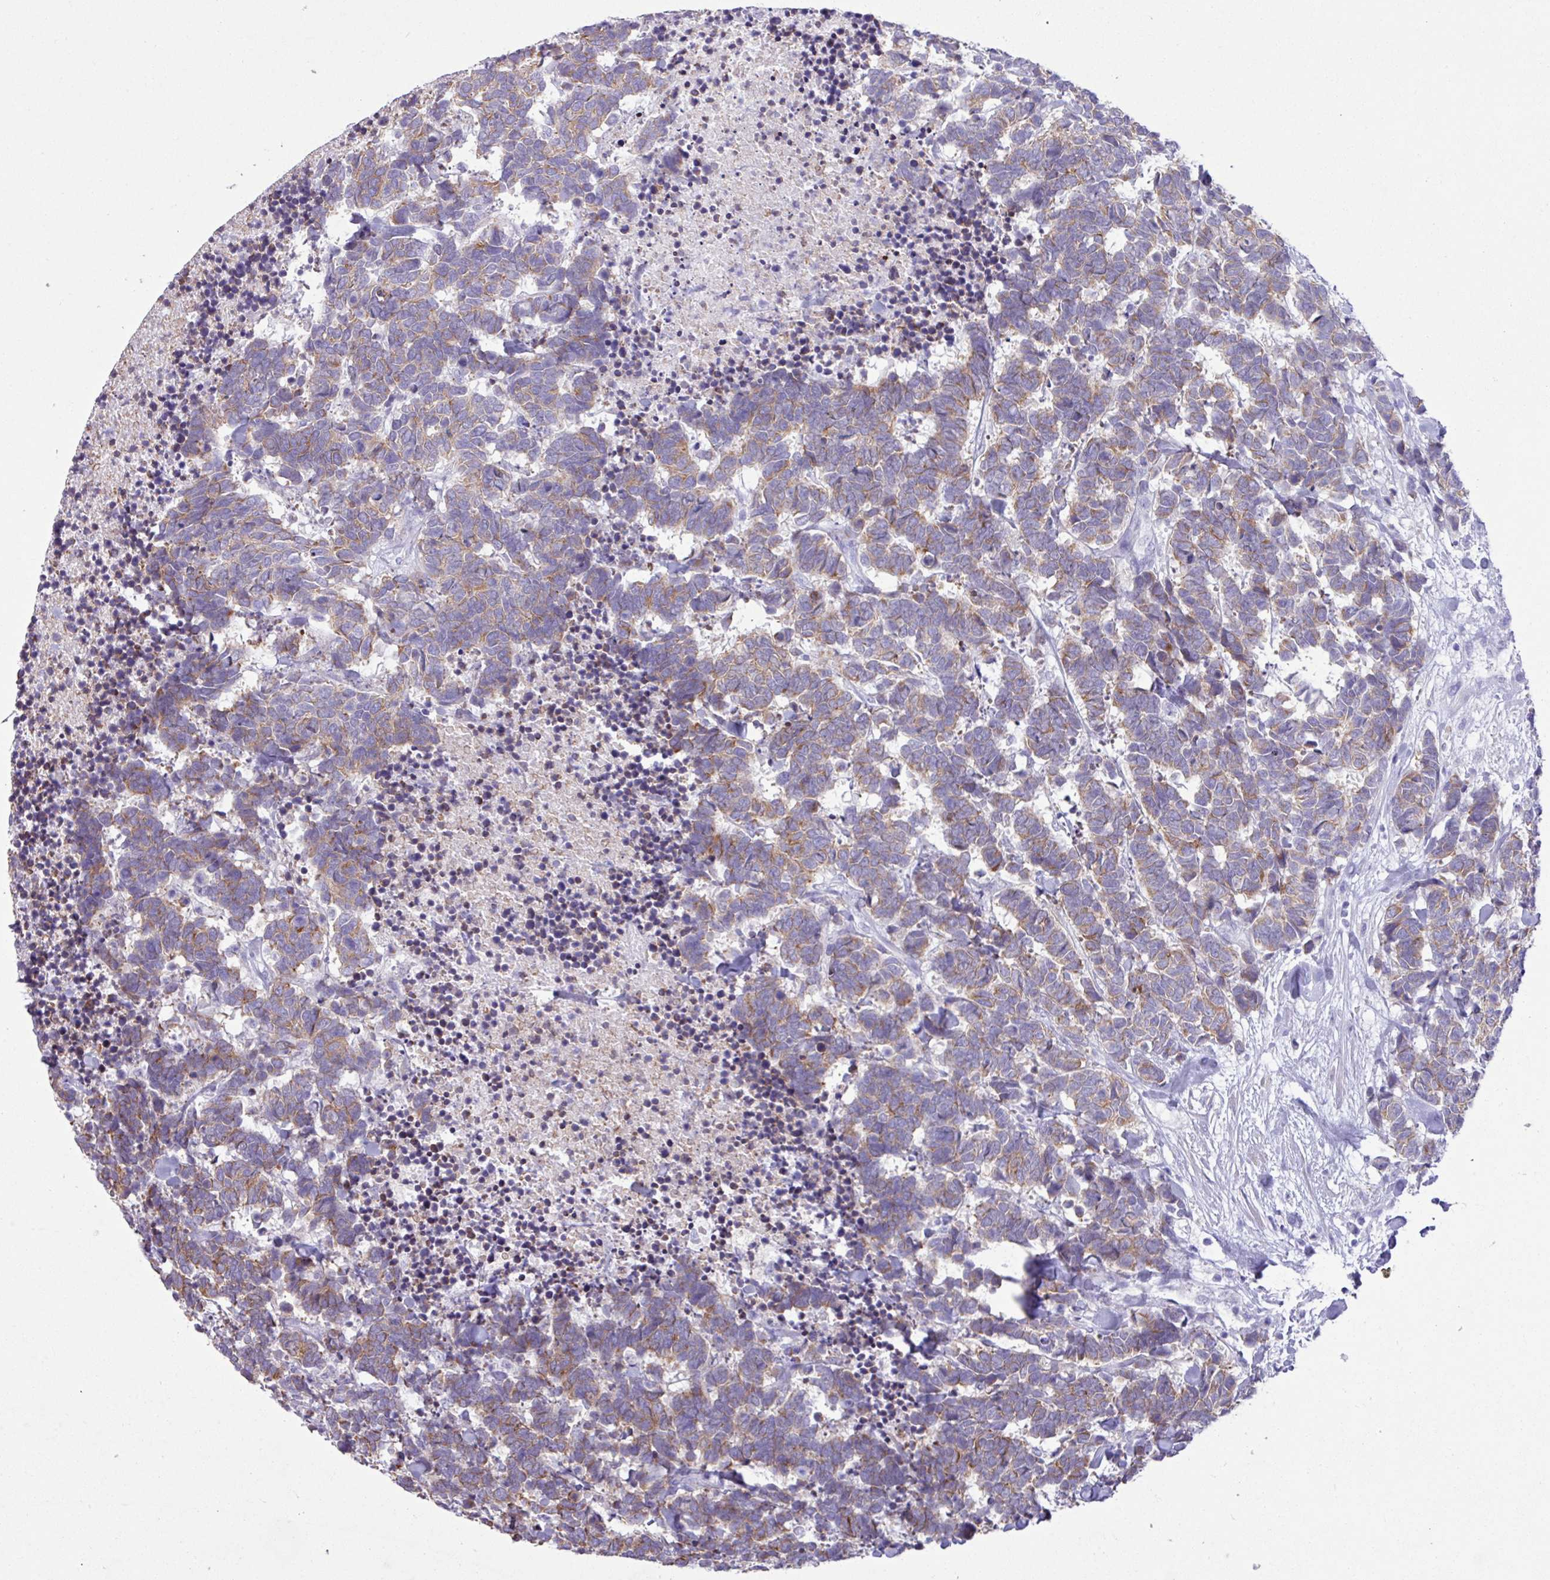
{"staining": {"intensity": "moderate", "quantity": ">75%", "location": "cytoplasmic/membranous"}, "tissue": "carcinoid", "cell_type": "Tumor cells", "image_type": "cancer", "snomed": [{"axis": "morphology", "description": "Carcinoma, NOS"}, {"axis": "morphology", "description": "Carcinoid, malignant, NOS"}, {"axis": "topography", "description": "Urinary bladder"}], "caption": "Moderate cytoplasmic/membranous expression is identified in about >75% of tumor cells in carcinoid. The protein of interest is shown in brown color, while the nuclei are stained blue.", "gene": "SLC38A1", "patient": {"sex": "male", "age": 57}}